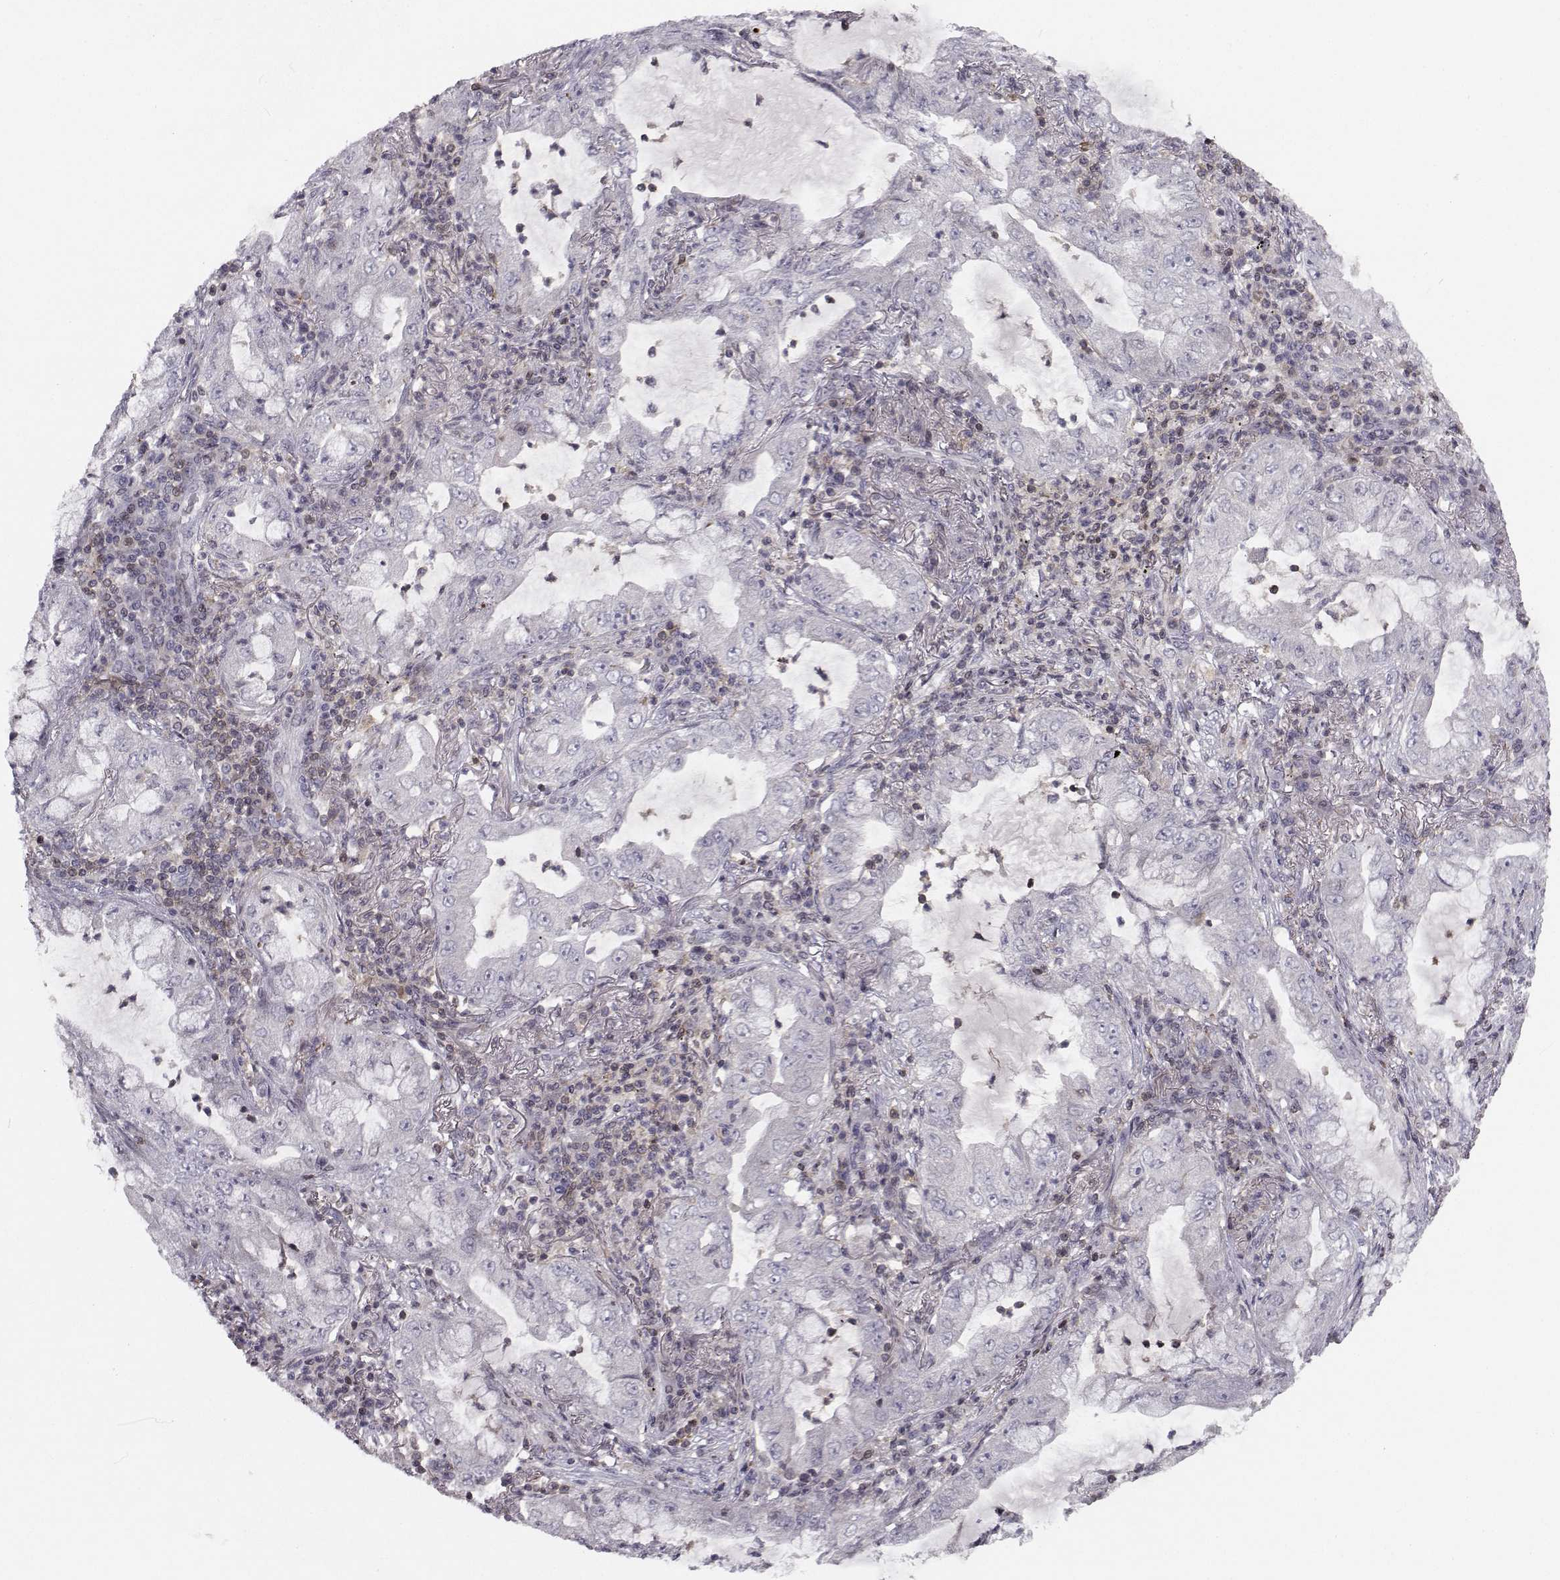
{"staining": {"intensity": "negative", "quantity": "none", "location": "none"}, "tissue": "lung cancer", "cell_type": "Tumor cells", "image_type": "cancer", "snomed": [{"axis": "morphology", "description": "Adenocarcinoma, NOS"}, {"axis": "topography", "description": "Lung"}], "caption": "DAB immunohistochemical staining of lung adenocarcinoma demonstrates no significant staining in tumor cells.", "gene": "PCP4L1", "patient": {"sex": "female", "age": 73}}